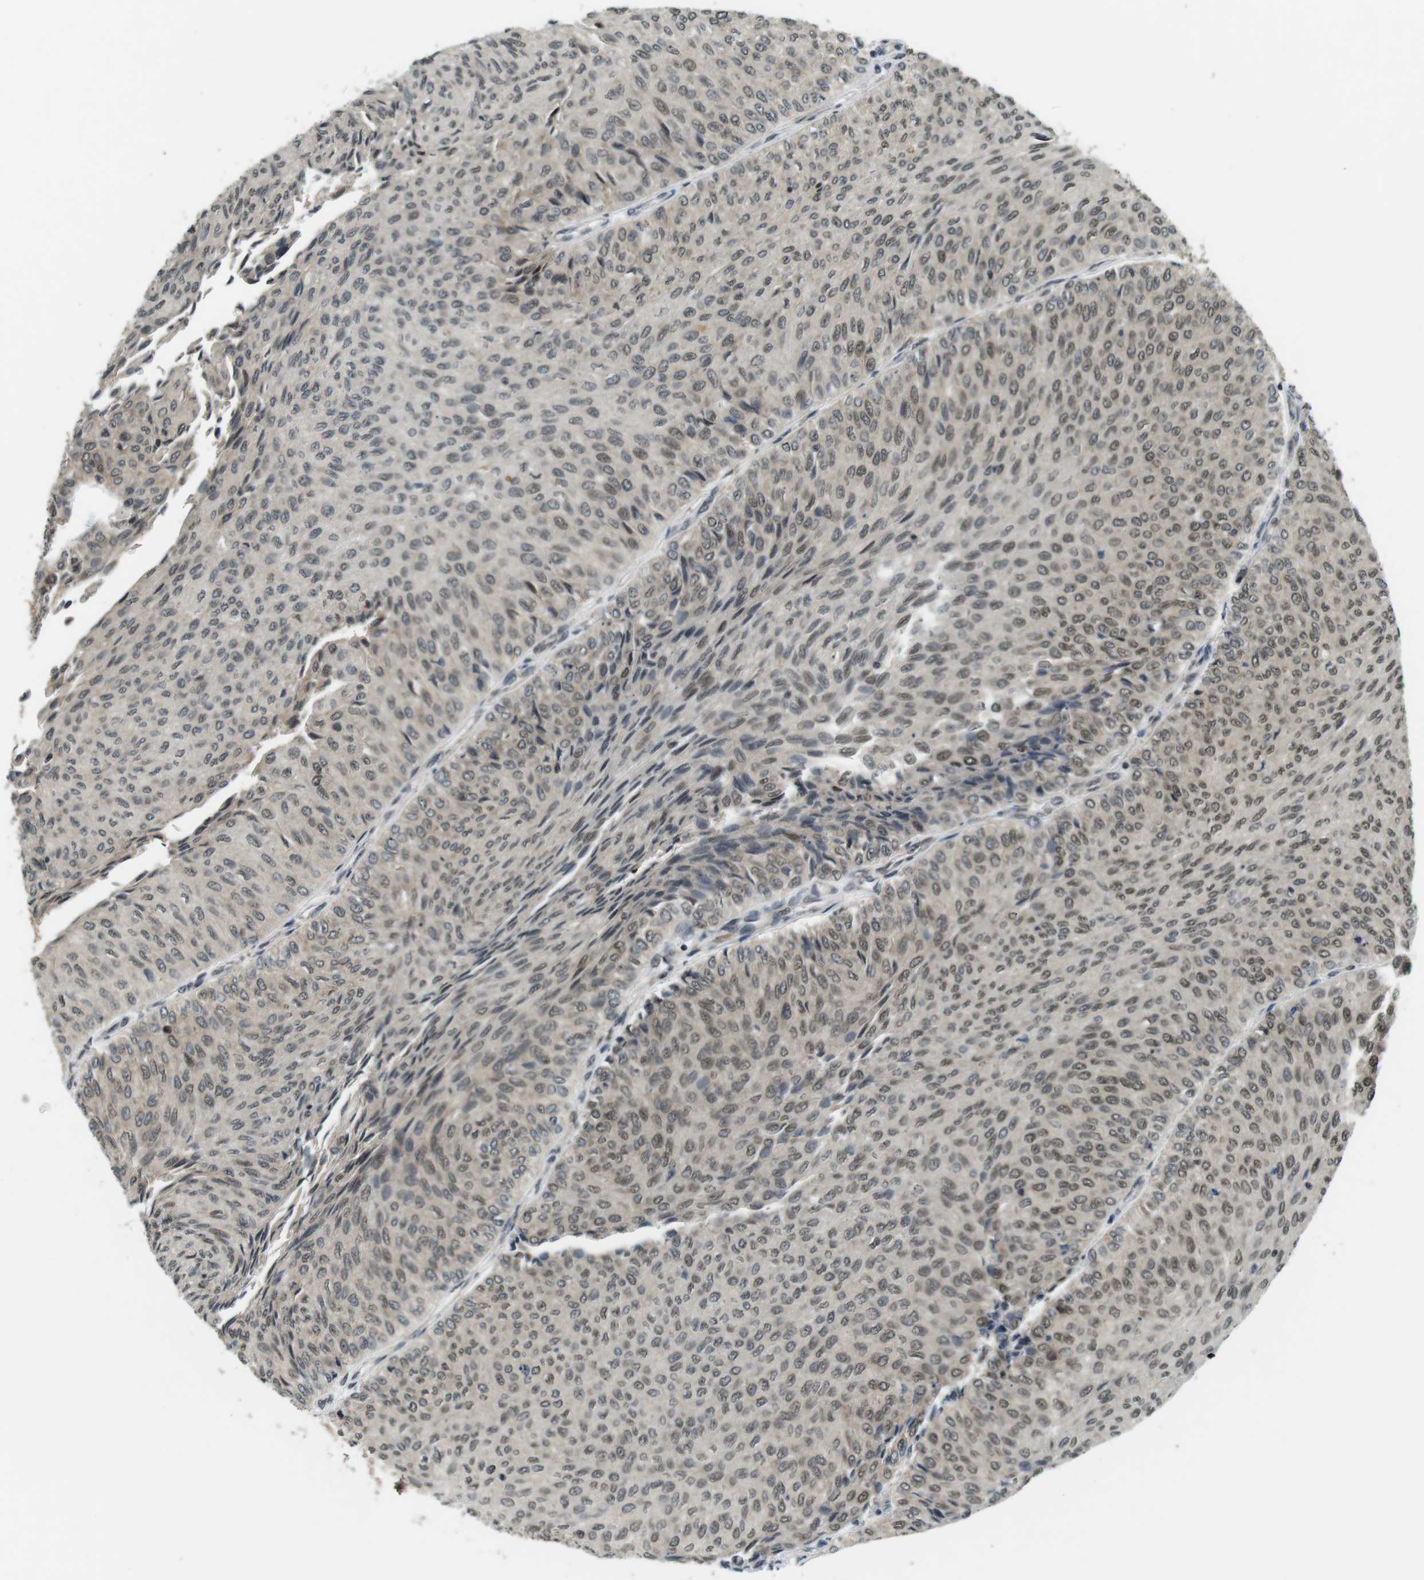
{"staining": {"intensity": "moderate", "quantity": ">75%", "location": "nuclear"}, "tissue": "urothelial cancer", "cell_type": "Tumor cells", "image_type": "cancer", "snomed": [{"axis": "morphology", "description": "Urothelial carcinoma, Low grade"}, {"axis": "topography", "description": "Urinary bladder"}], "caption": "Urothelial carcinoma (low-grade) stained for a protein (brown) displays moderate nuclear positive staining in approximately >75% of tumor cells.", "gene": "CSNK2B", "patient": {"sex": "male", "age": 78}}